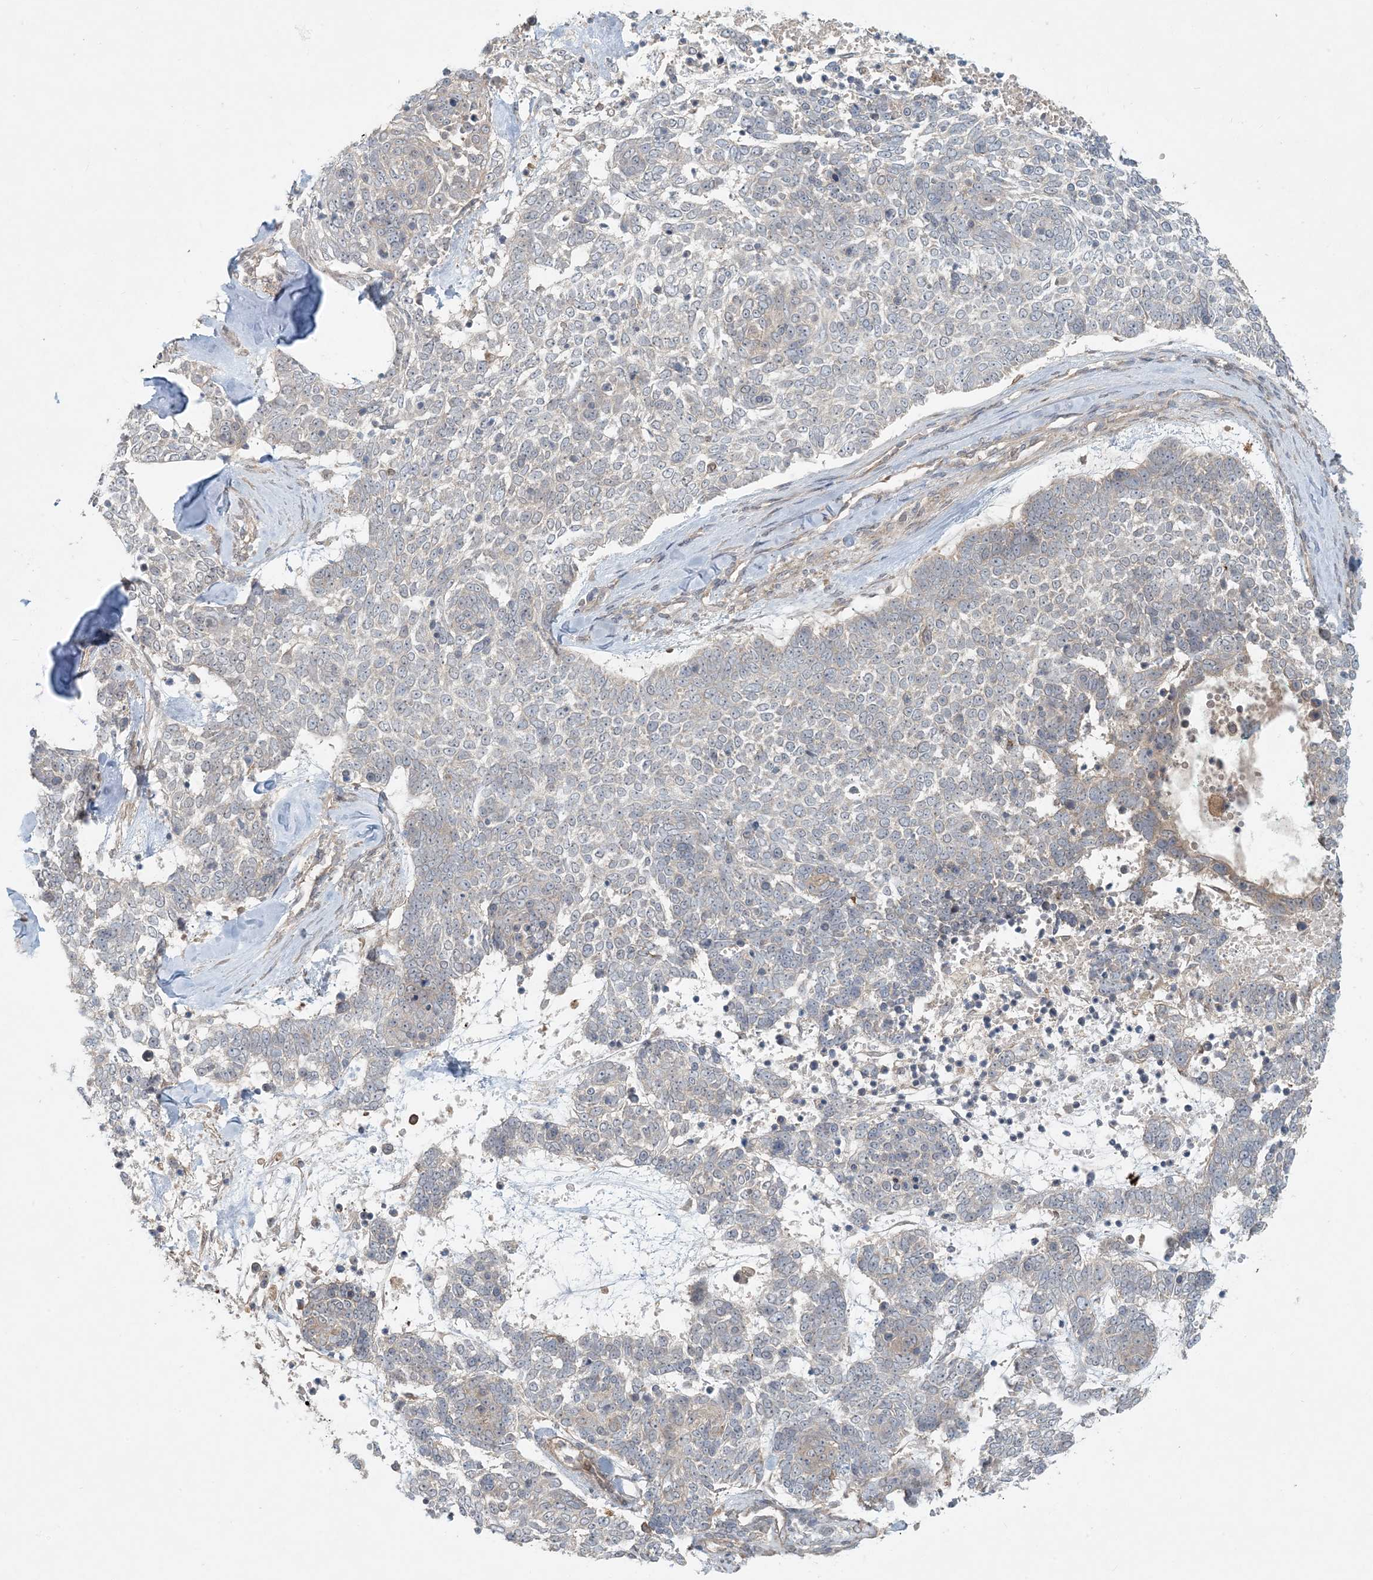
{"staining": {"intensity": "negative", "quantity": "none", "location": "none"}, "tissue": "skin cancer", "cell_type": "Tumor cells", "image_type": "cancer", "snomed": [{"axis": "morphology", "description": "Basal cell carcinoma"}, {"axis": "topography", "description": "Skin"}], "caption": "An immunohistochemistry photomicrograph of basal cell carcinoma (skin) is shown. There is no staining in tumor cells of basal cell carcinoma (skin).", "gene": "OBI1", "patient": {"sex": "female", "age": 81}}